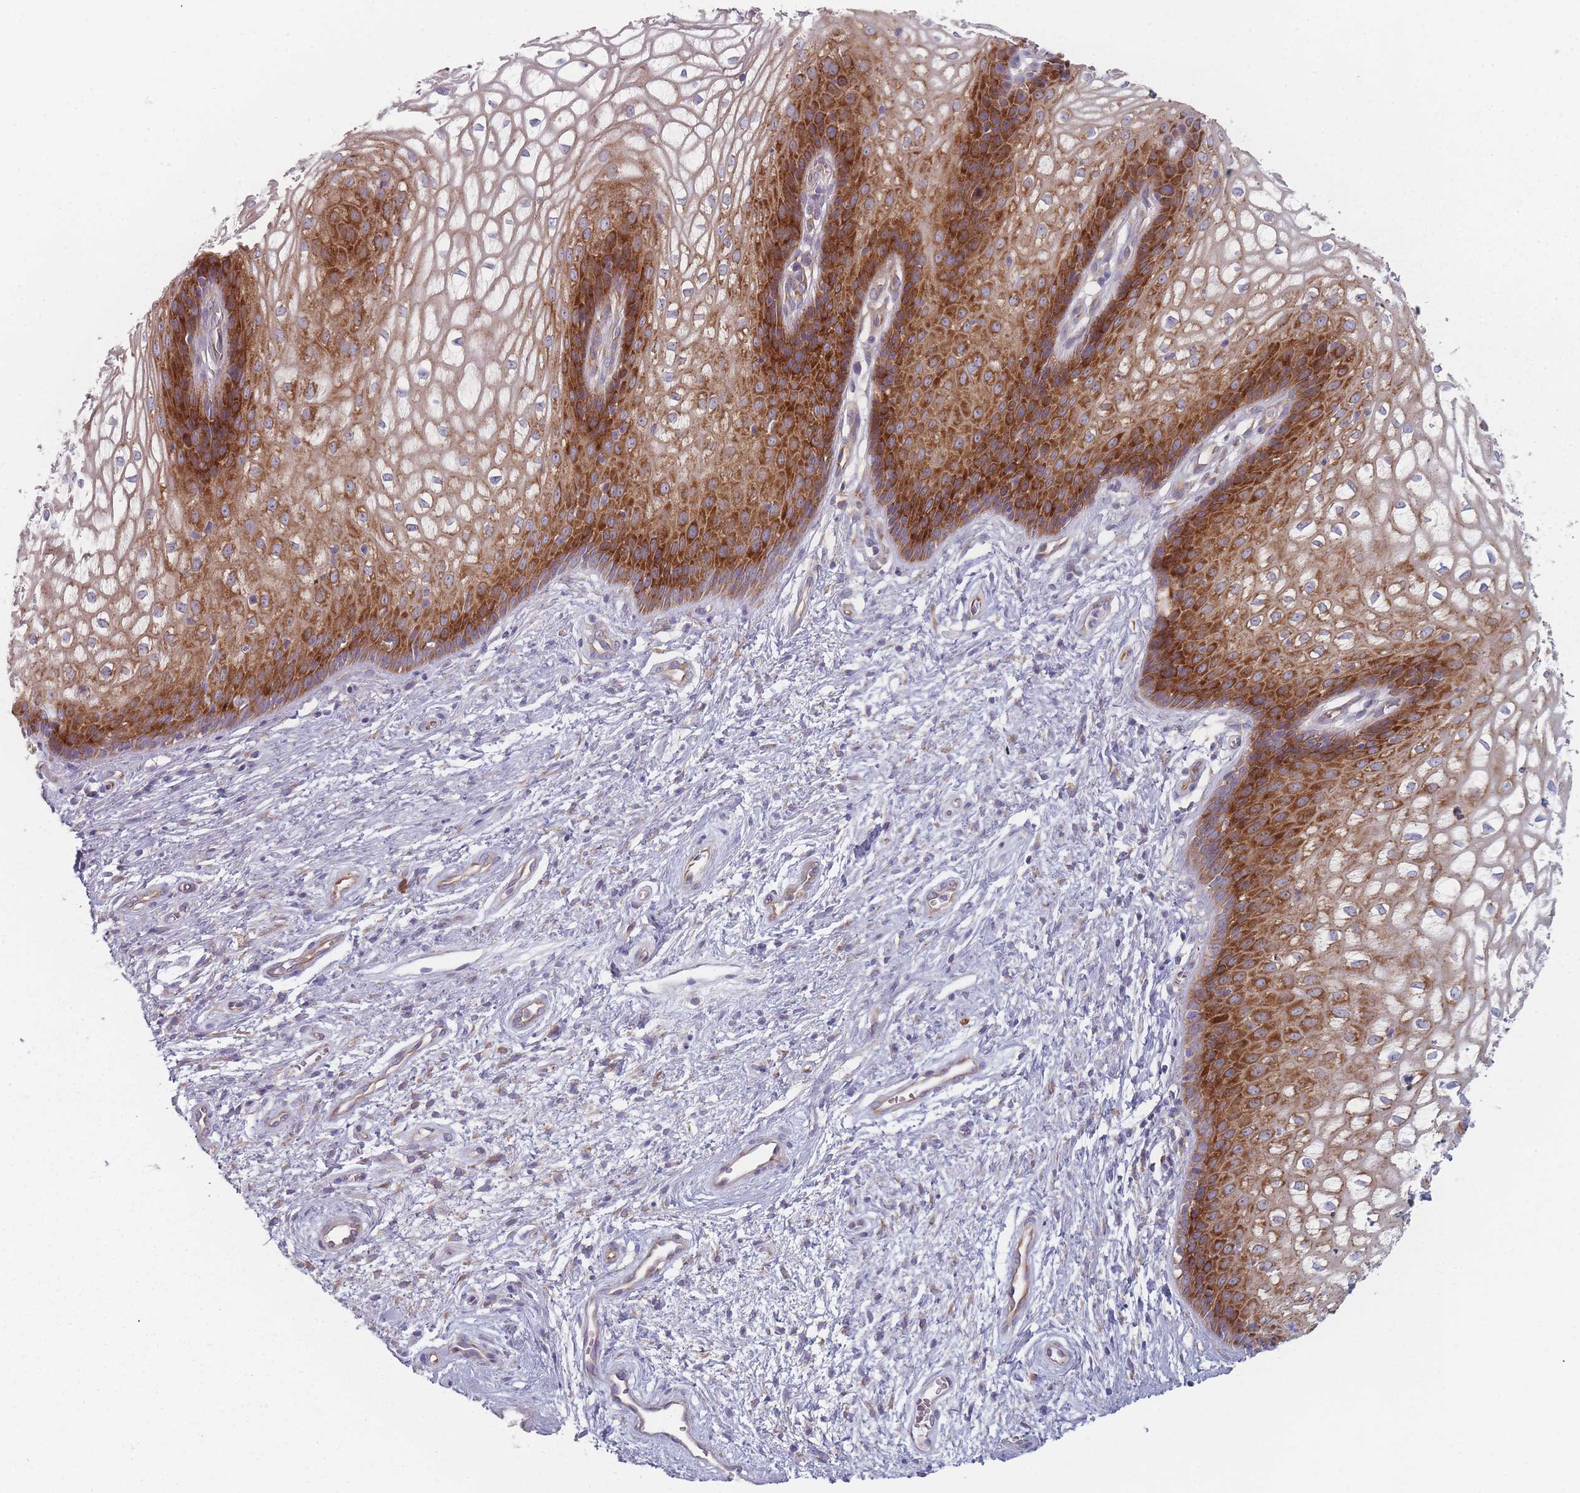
{"staining": {"intensity": "strong", "quantity": "25%-75%", "location": "cytoplasmic/membranous"}, "tissue": "vagina", "cell_type": "Squamous epithelial cells", "image_type": "normal", "snomed": [{"axis": "morphology", "description": "Normal tissue, NOS"}, {"axis": "topography", "description": "Vagina"}], "caption": "Immunohistochemistry staining of benign vagina, which reveals high levels of strong cytoplasmic/membranous staining in approximately 25%-75% of squamous epithelial cells indicating strong cytoplasmic/membranous protein staining. The staining was performed using DAB (brown) for protein detection and nuclei were counterstained in hematoxylin (blue).", "gene": "CACNG5", "patient": {"sex": "female", "age": 34}}